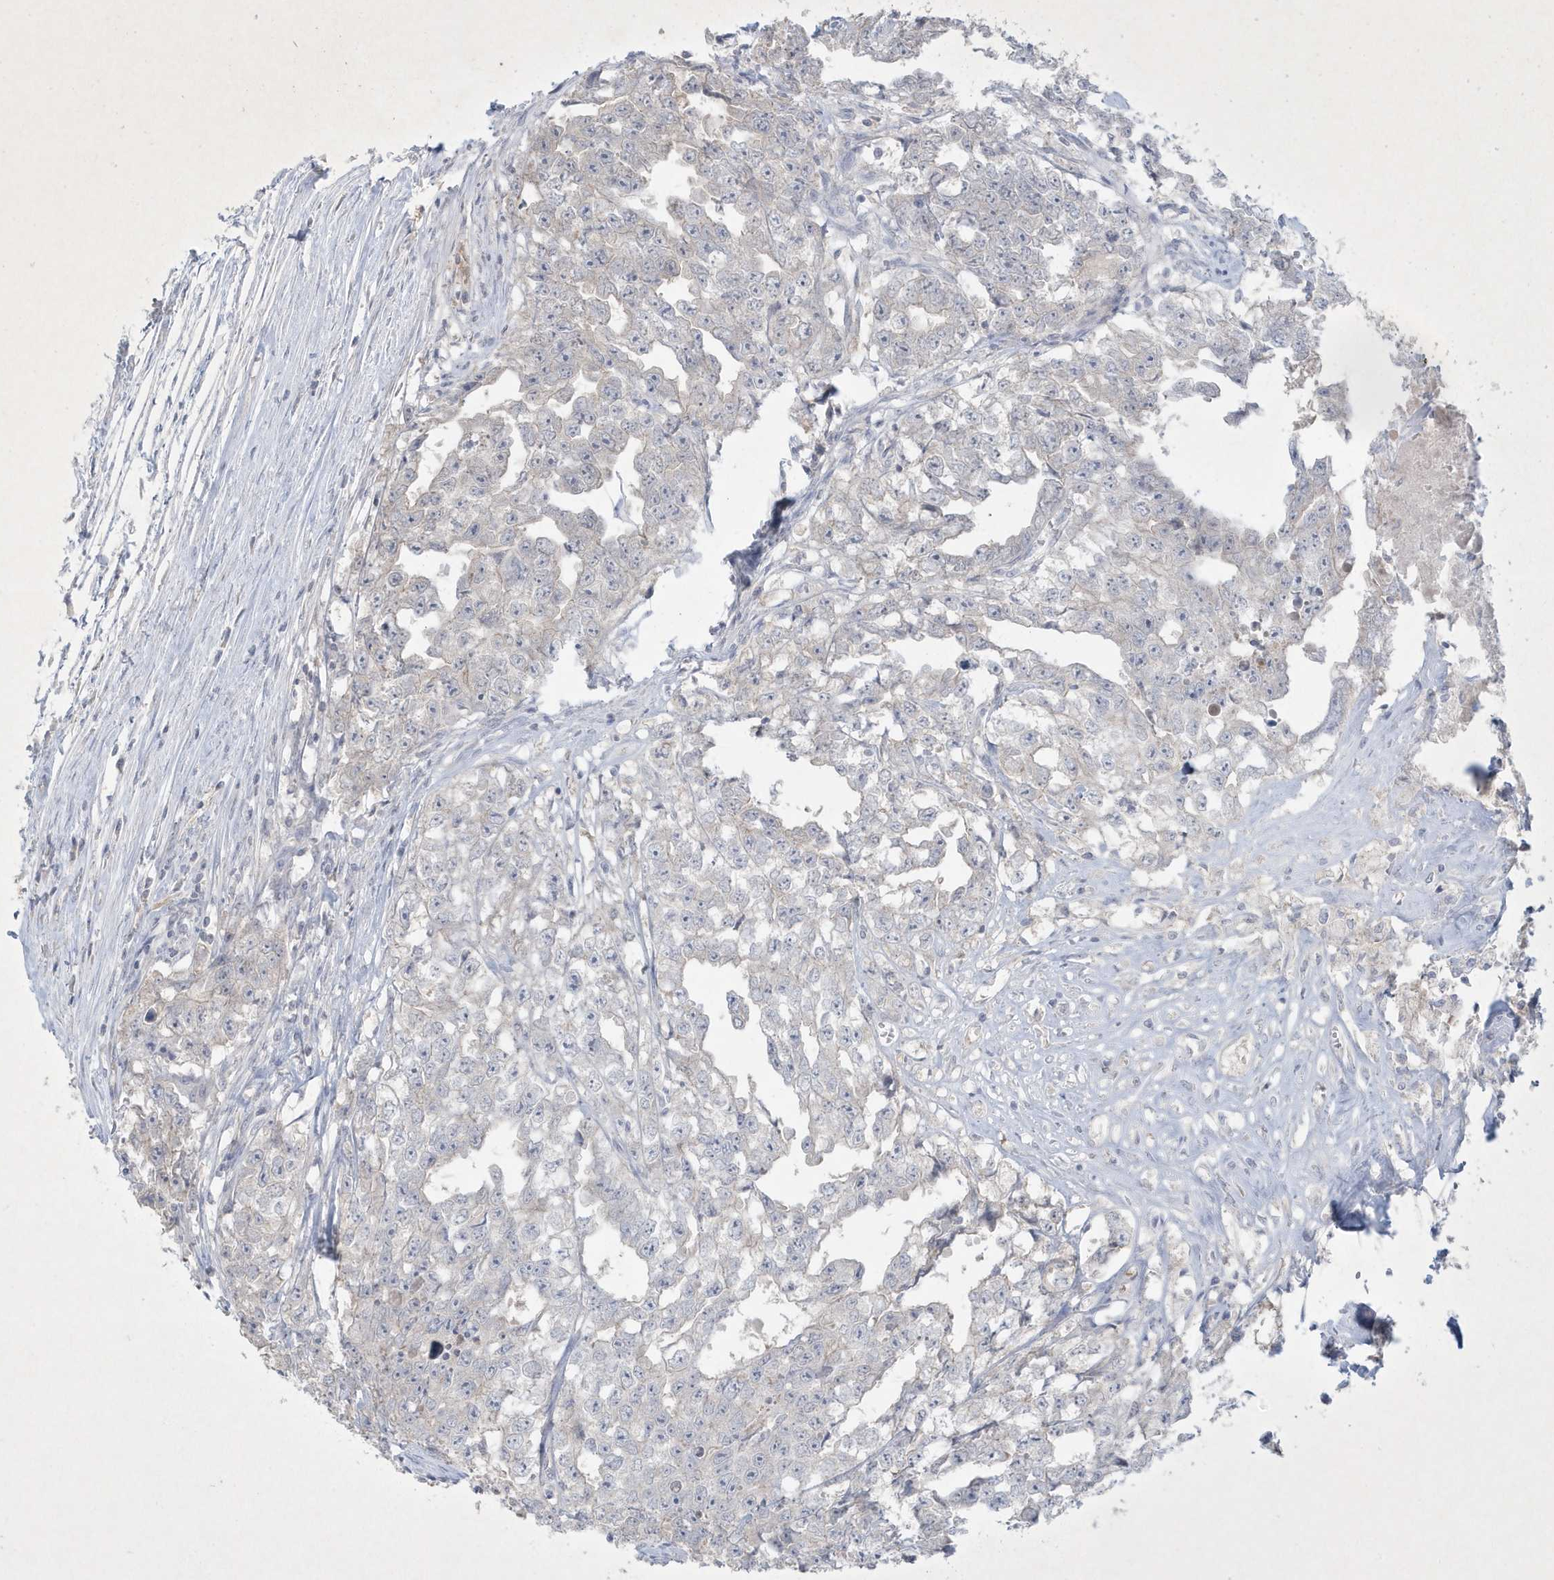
{"staining": {"intensity": "negative", "quantity": "none", "location": "none"}, "tissue": "testis cancer", "cell_type": "Tumor cells", "image_type": "cancer", "snomed": [{"axis": "morphology", "description": "Seminoma, NOS"}, {"axis": "morphology", "description": "Carcinoma, Embryonal, NOS"}, {"axis": "topography", "description": "Testis"}], "caption": "Tumor cells show no significant positivity in testis cancer (embryonal carcinoma). (DAB immunohistochemistry, high magnification).", "gene": "CCDC24", "patient": {"sex": "male", "age": 43}}